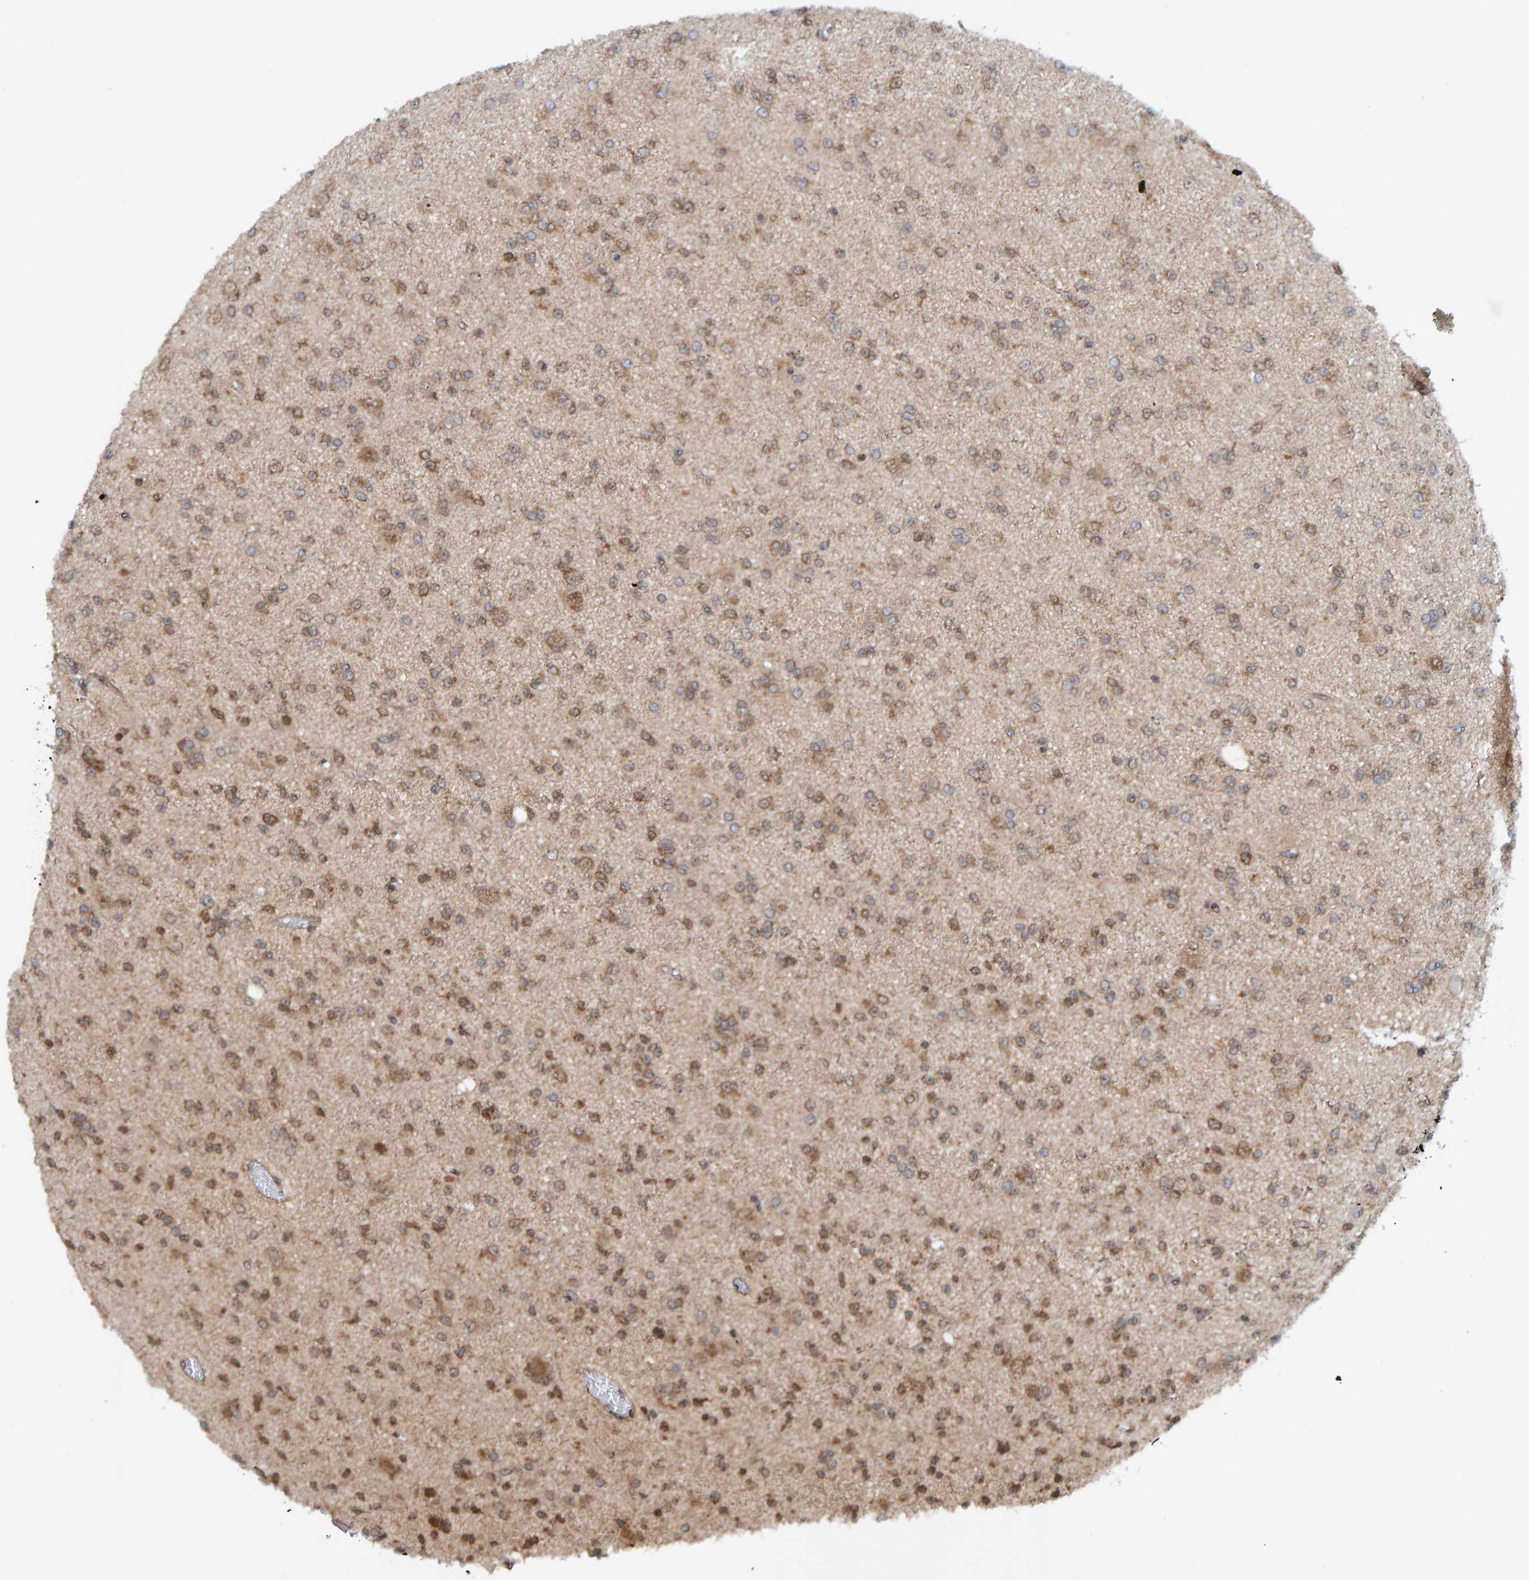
{"staining": {"intensity": "weak", "quantity": "25%-75%", "location": "cytoplasmic/membranous,nuclear"}, "tissue": "glioma", "cell_type": "Tumor cells", "image_type": "cancer", "snomed": [{"axis": "morphology", "description": "Glioma, malignant, Low grade"}, {"axis": "topography", "description": "Brain"}], "caption": "An immunohistochemistry (IHC) micrograph of tumor tissue is shown. Protein staining in brown shows weak cytoplasmic/membranous and nuclear positivity in glioma within tumor cells. (brown staining indicates protein expression, while blue staining denotes nuclei).", "gene": "ZNF366", "patient": {"sex": "female", "age": 22}}